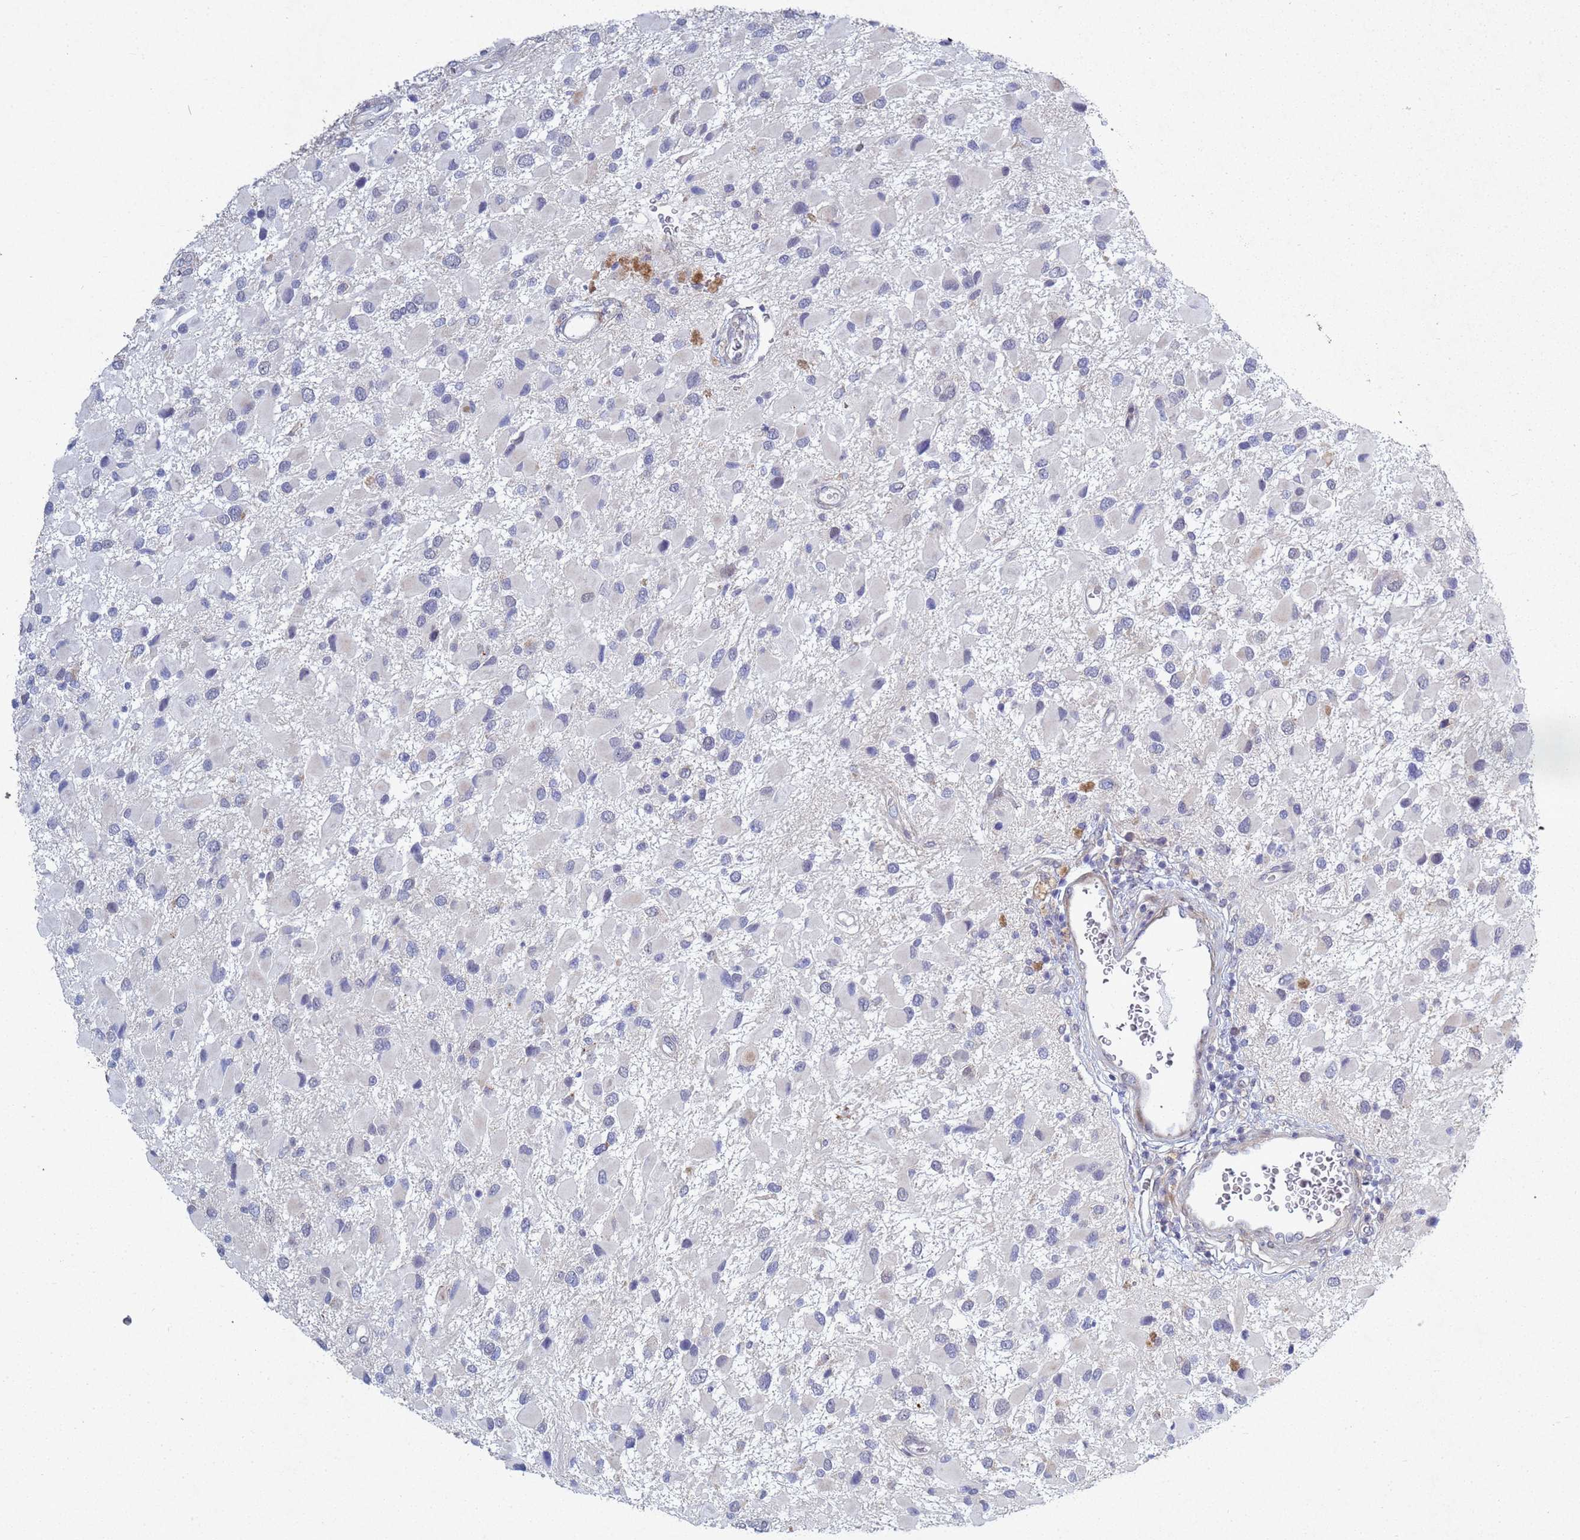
{"staining": {"intensity": "negative", "quantity": "none", "location": "none"}, "tissue": "glioma", "cell_type": "Tumor cells", "image_type": "cancer", "snomed": [{"axis": "morphology", "description": "Glioma, malignant, High grade"}, {"axis": "topography", "description": "Brain"}], "caption": "Immunohistochemical staining of human glioma shows no significant positivity in tumor cells.", "gene": "TNPO2", "patient": {"sex": "male", "age": 53}}